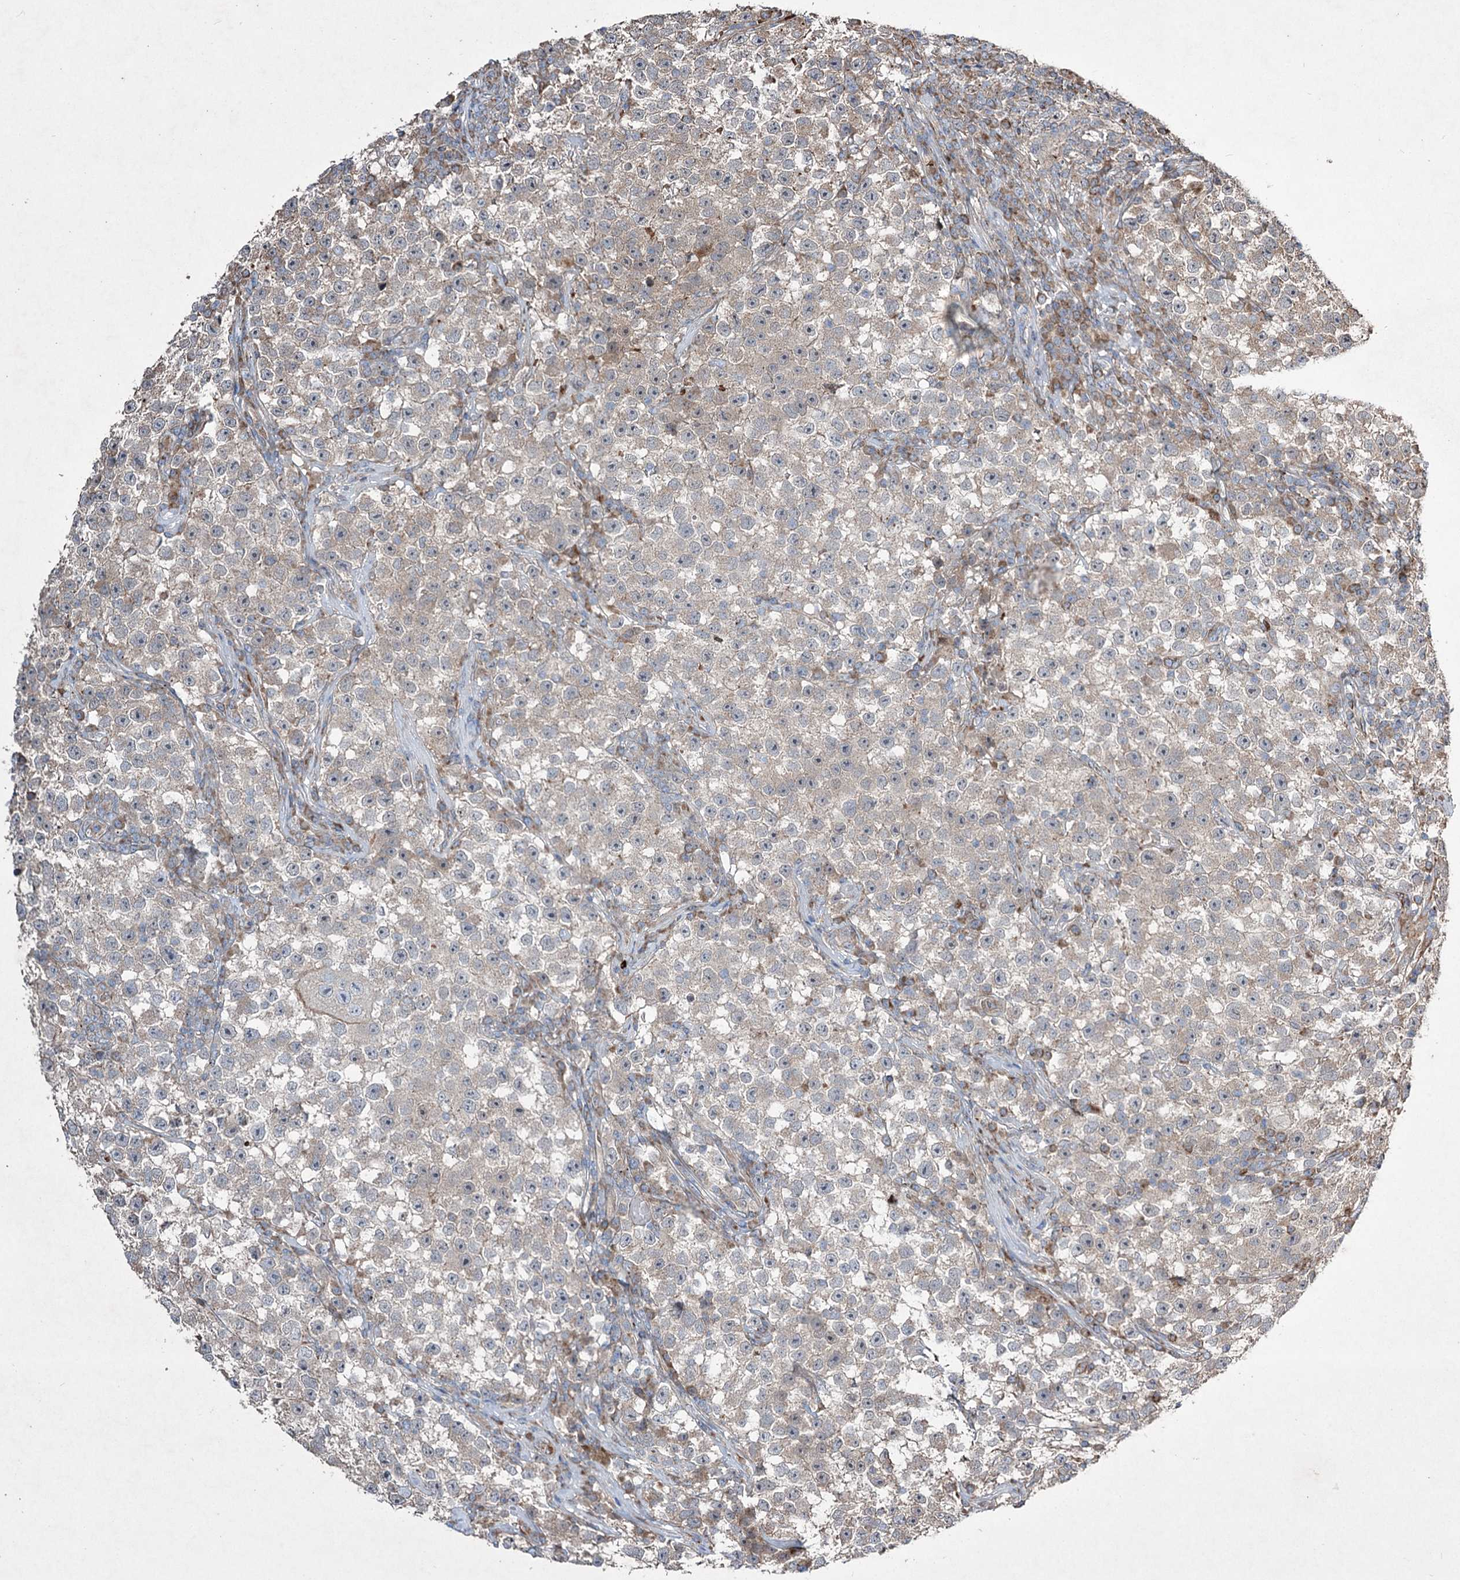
{"staining": {"intensity": "weak", "quantity": "25%-75%", "location": "cytoplasmic/membranous"}, "tissue": "testis cancer", "cell_type": "Tumor cells", "image_type": "cancer", "snomed": [{"axis": "morphology", "description": "Seminoma, NOS"}, {"axis": "topography", "description": "Testis"}], "caption": "Immunohistochemistry (DAB (3,3'-diaminobenzidine)) staining of human testis cancer (seminoma) shows weak cytoplasmic/membranous protein positivity in about 25%-75% of tumor cells. Nuclei are stained in blue.", "gene": "SERINC5", "patient": {"sex": "male", "age": 22}}